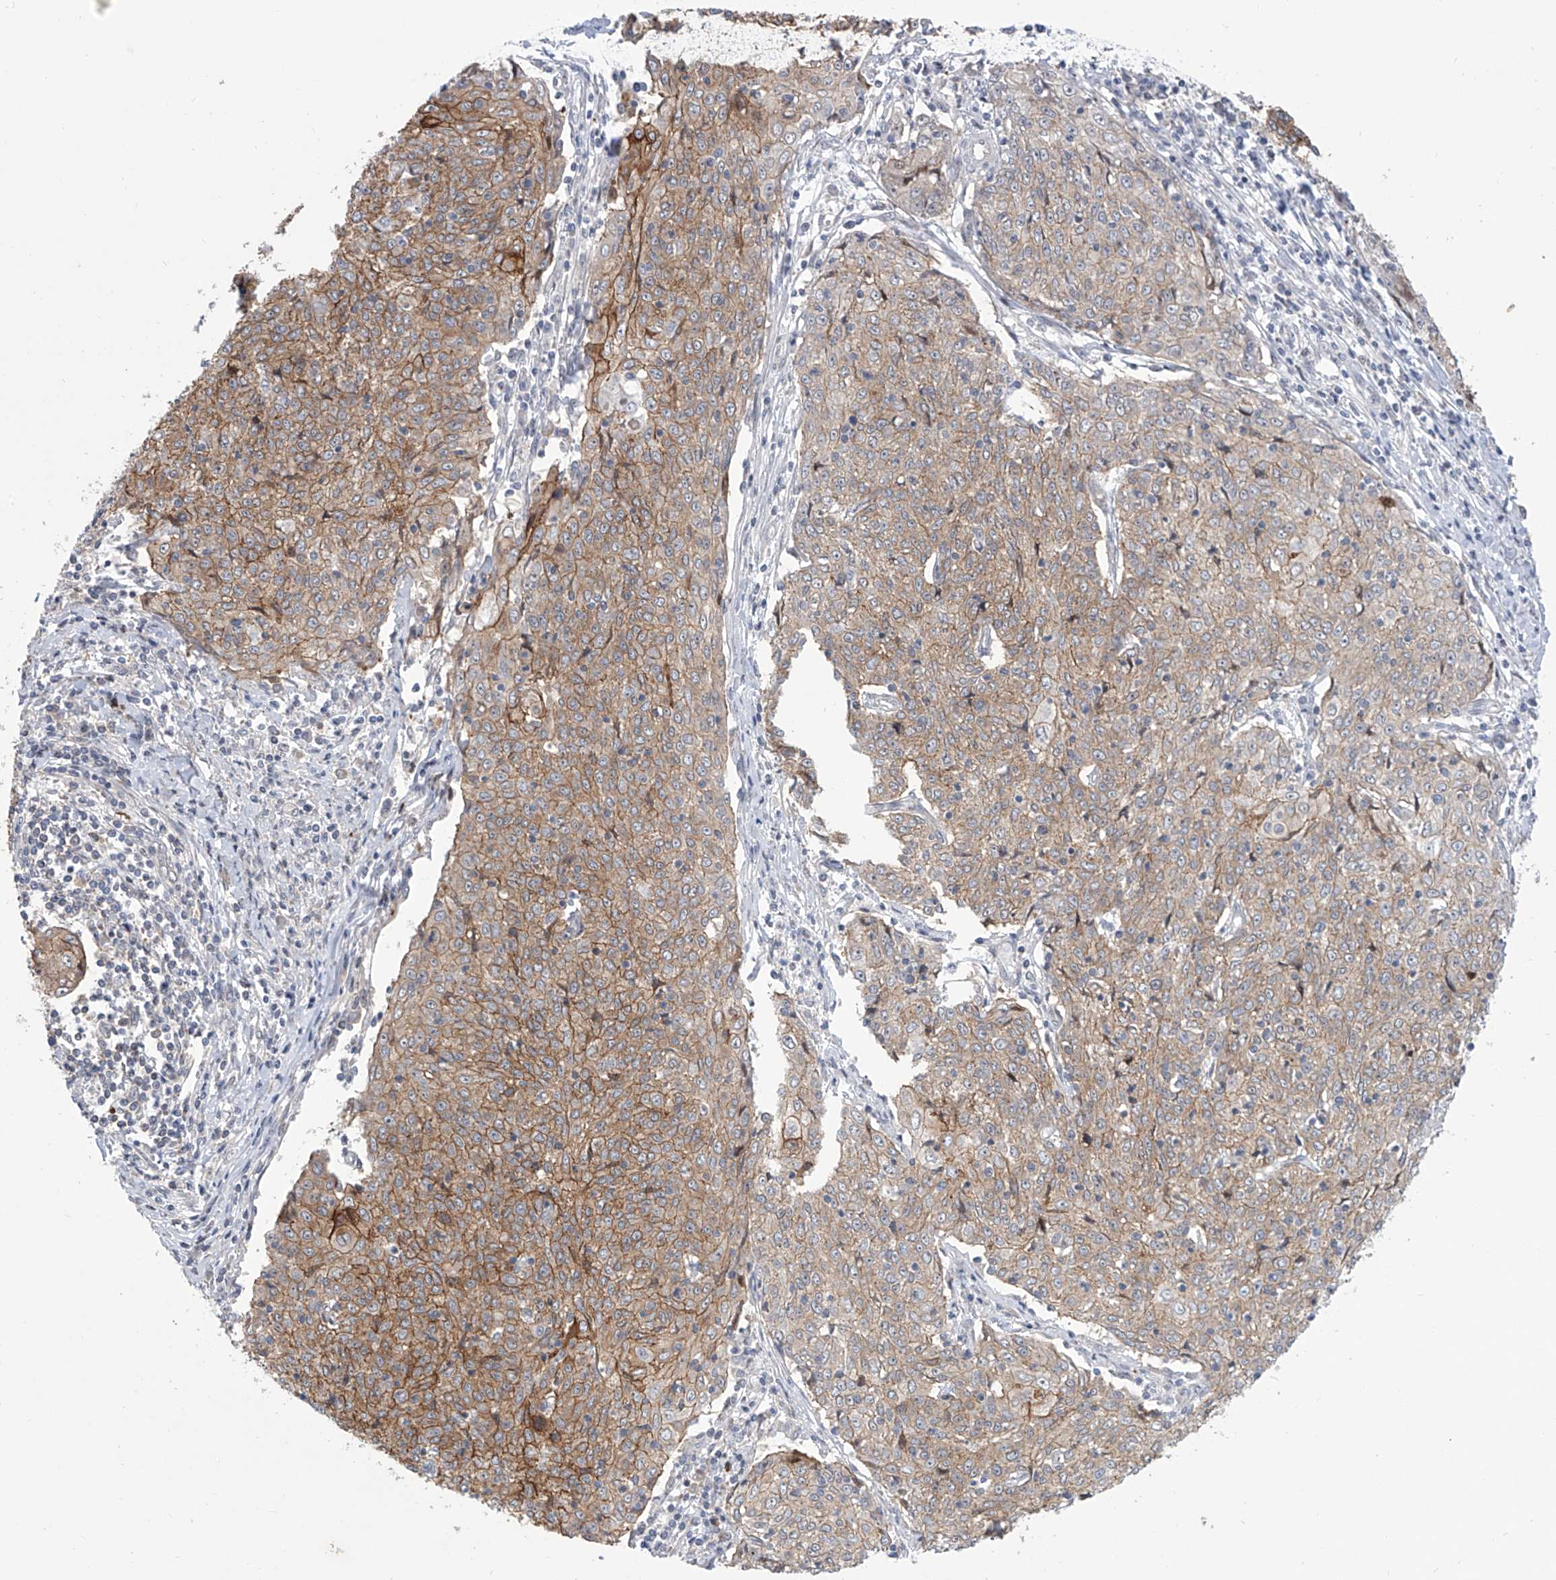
{"staining": {"intensity": "moderate", "quantity": "25%-75%", "location": "cytoplasmic/membranous"}, "tissue": "cervical cancer", "cell_type": "Tumor cells", "image_type": "cancer", "snomed": [{"axis": "morphology", "description": "Squamous cell carcinoma, NOS"}, {"axis": "topography", "description": "Cervix"}], "caption": "This micrograph shows IHC staining of cervical cancer, with medium moderate cytoplasmic/membranous expression in about 25%-75% of tumor cells.", "gene": "LRRC1", "patient": {"sex": "female", "age": 48}}